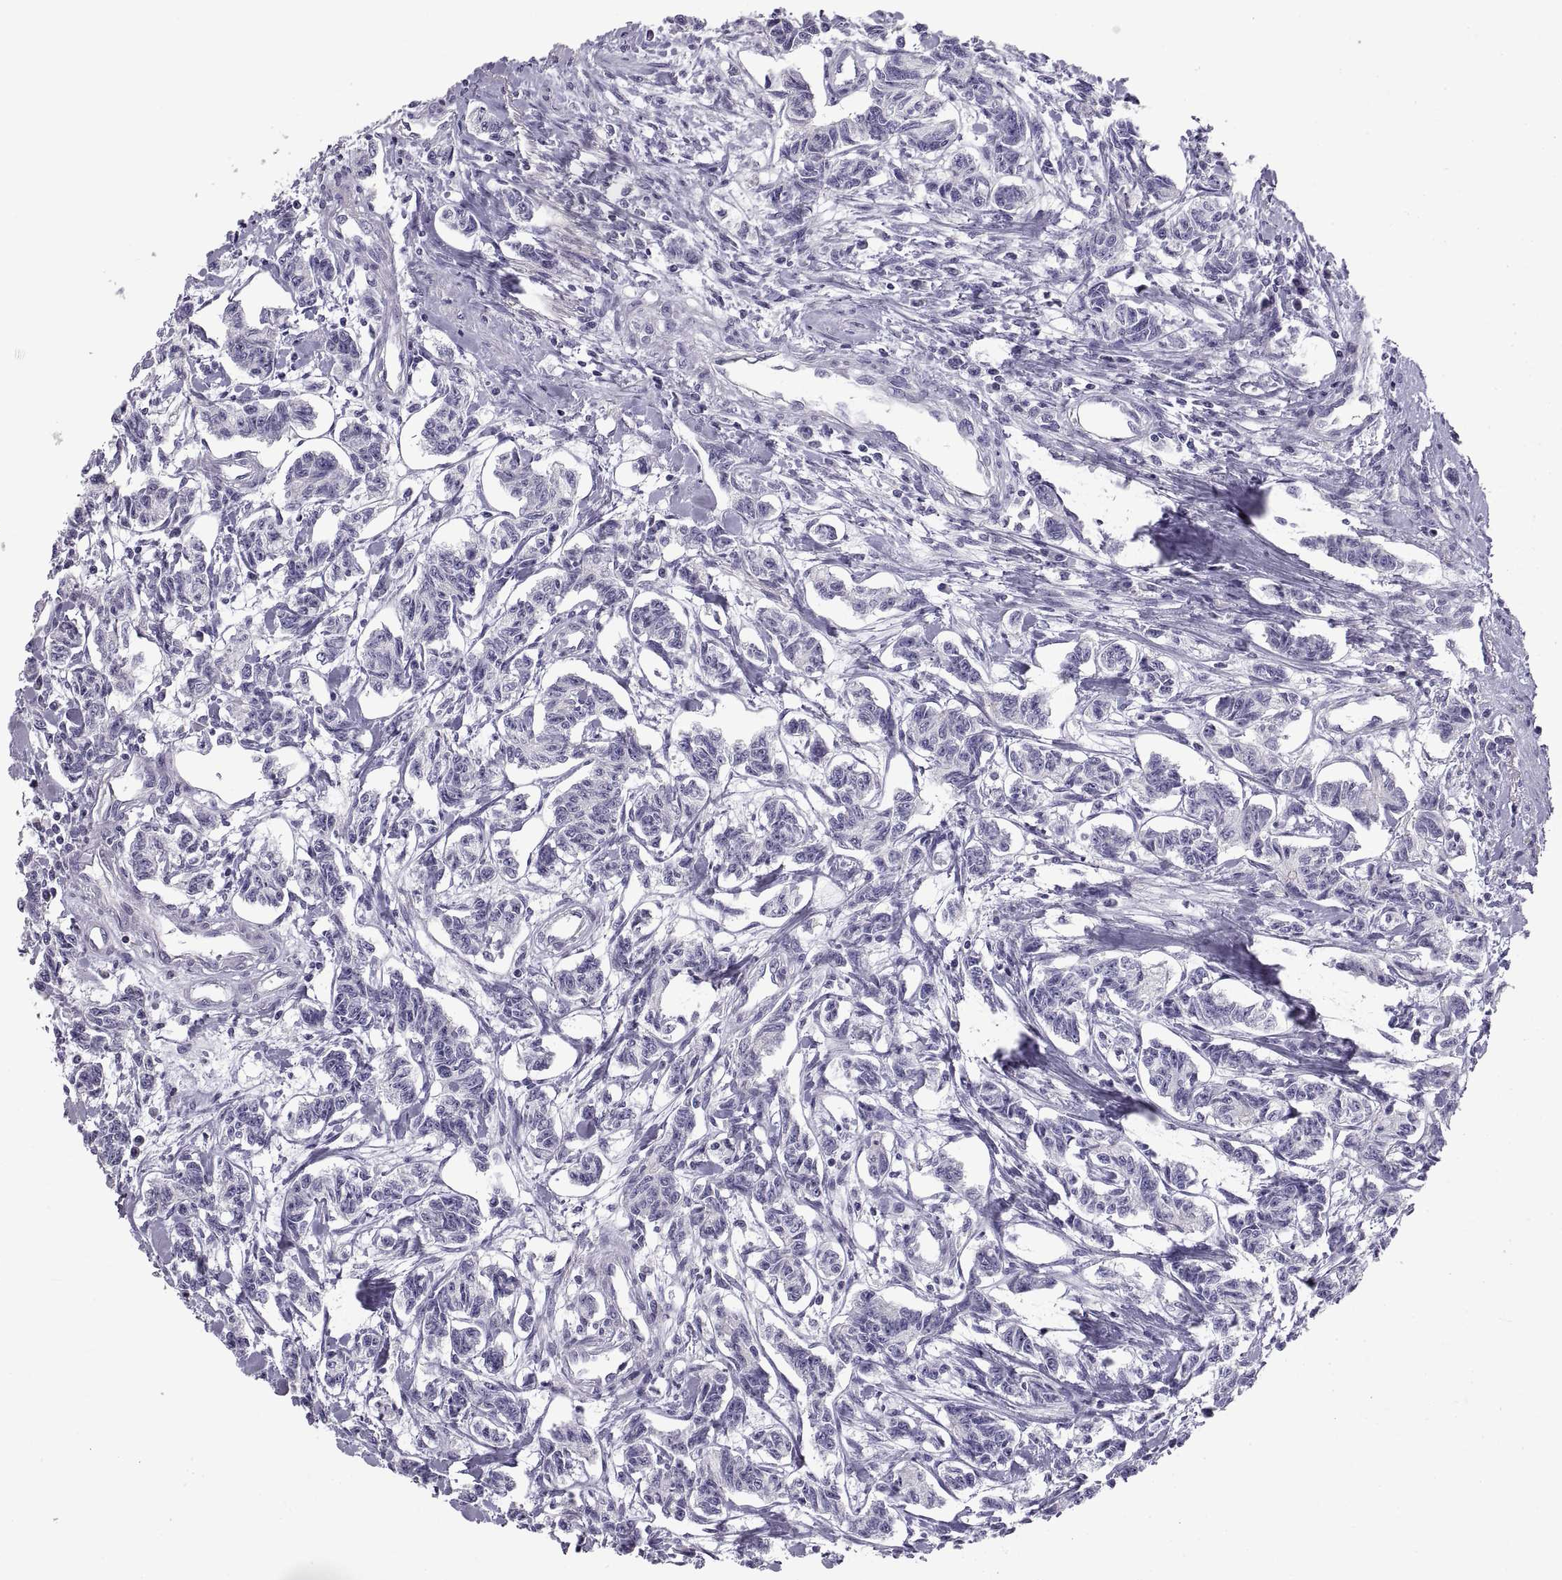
{"staining": {"intensity": "negative", "quantity": "none", "location": "none"}, "tissue": "carcinoid", "cell_type": "Tumor cells", "image_type": "cancer", "snomed": [{"axis": "morphology", "description": "Carcinoid, malignant, NOS"}, {"axis": "topography", "description": "Kidney"}], "caption": "This is a image of immunohistochemistry staining of carcinoid (malignant), which shows no expression in tumor cells. The staining was performed using DAB to visualize the protein expression in brown, while the nuclei were stained in blue with hematoxylin (Magnification: 20x).", "gene": "CRYBB3", "patient": {"sex": "female", "age": 41}}